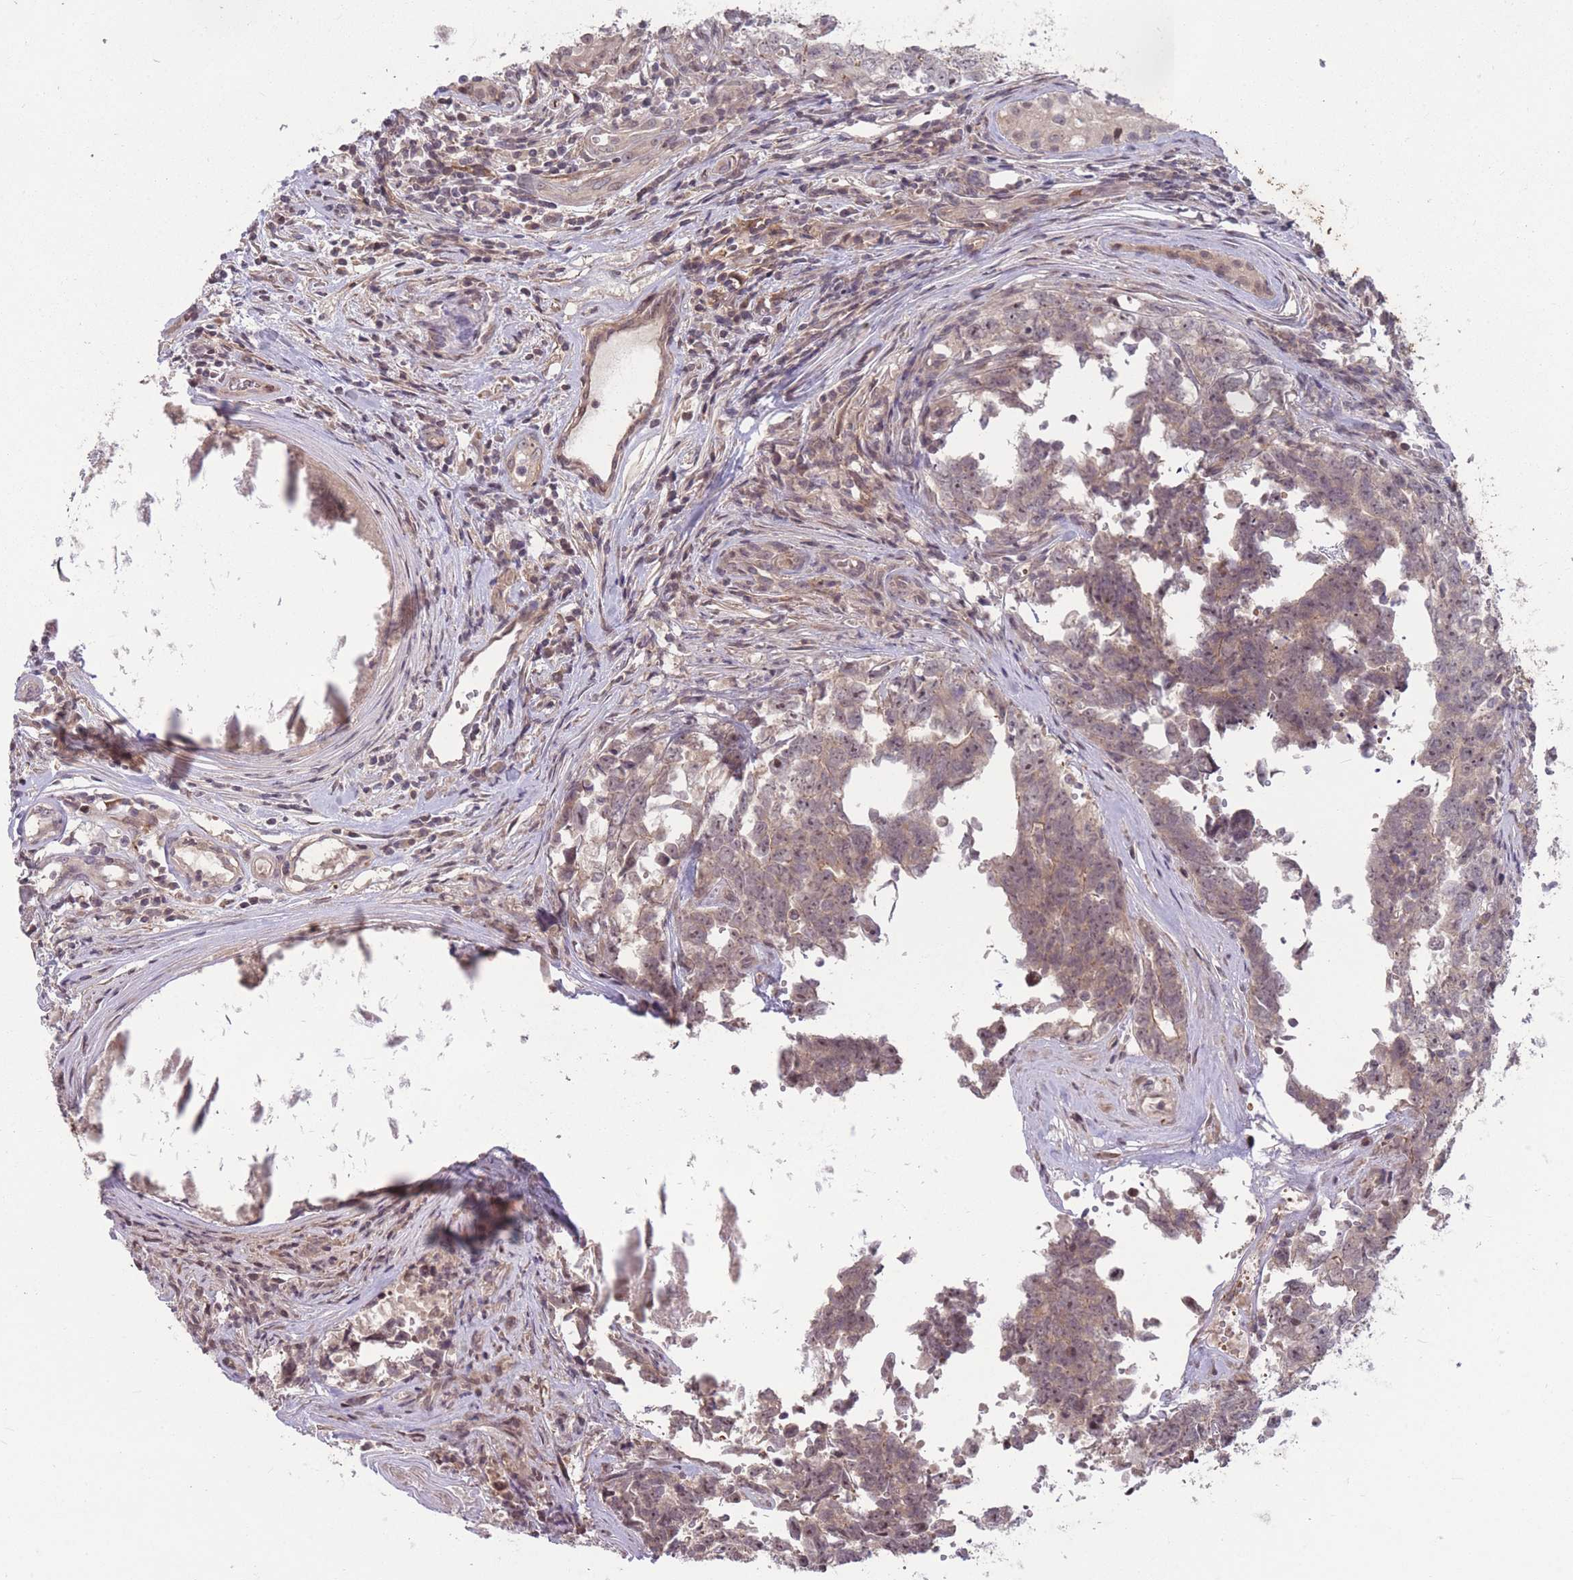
{"staining": {"intensity": "weak", "quantity": ">75%", "location": "cytoplasmic/membranous,nuclear"}, "tissue": "testis cancer", "cell_type": "Tumor cells", "image_type": "cancer", "snomed": [{"axis": "morphology", "description": "Normal tissue, NOS"}, {"axis": "morphology", "description": "Carcinoma, Embryonal, NOS"}, {"axis": "topography", "description": "Testis"}, {"axis": "topography", "description": "Epididymis"}], "caption": "DAB (3,3'-diaminobenzidine) immunohistochemical staining of human embryonal carcinoma (testis) demonstrates weak cytoplasmic/membranous and nuclear protein expression in about >75% of tumor cells. The staining was performed using DAB (3,3'-diaminobenzidine), with brown indicating positive protein expression. Nuclei are stained blue with hematoxylin.", "gene": "GGT5", "patient": {"sex": "male", "age": 25}}